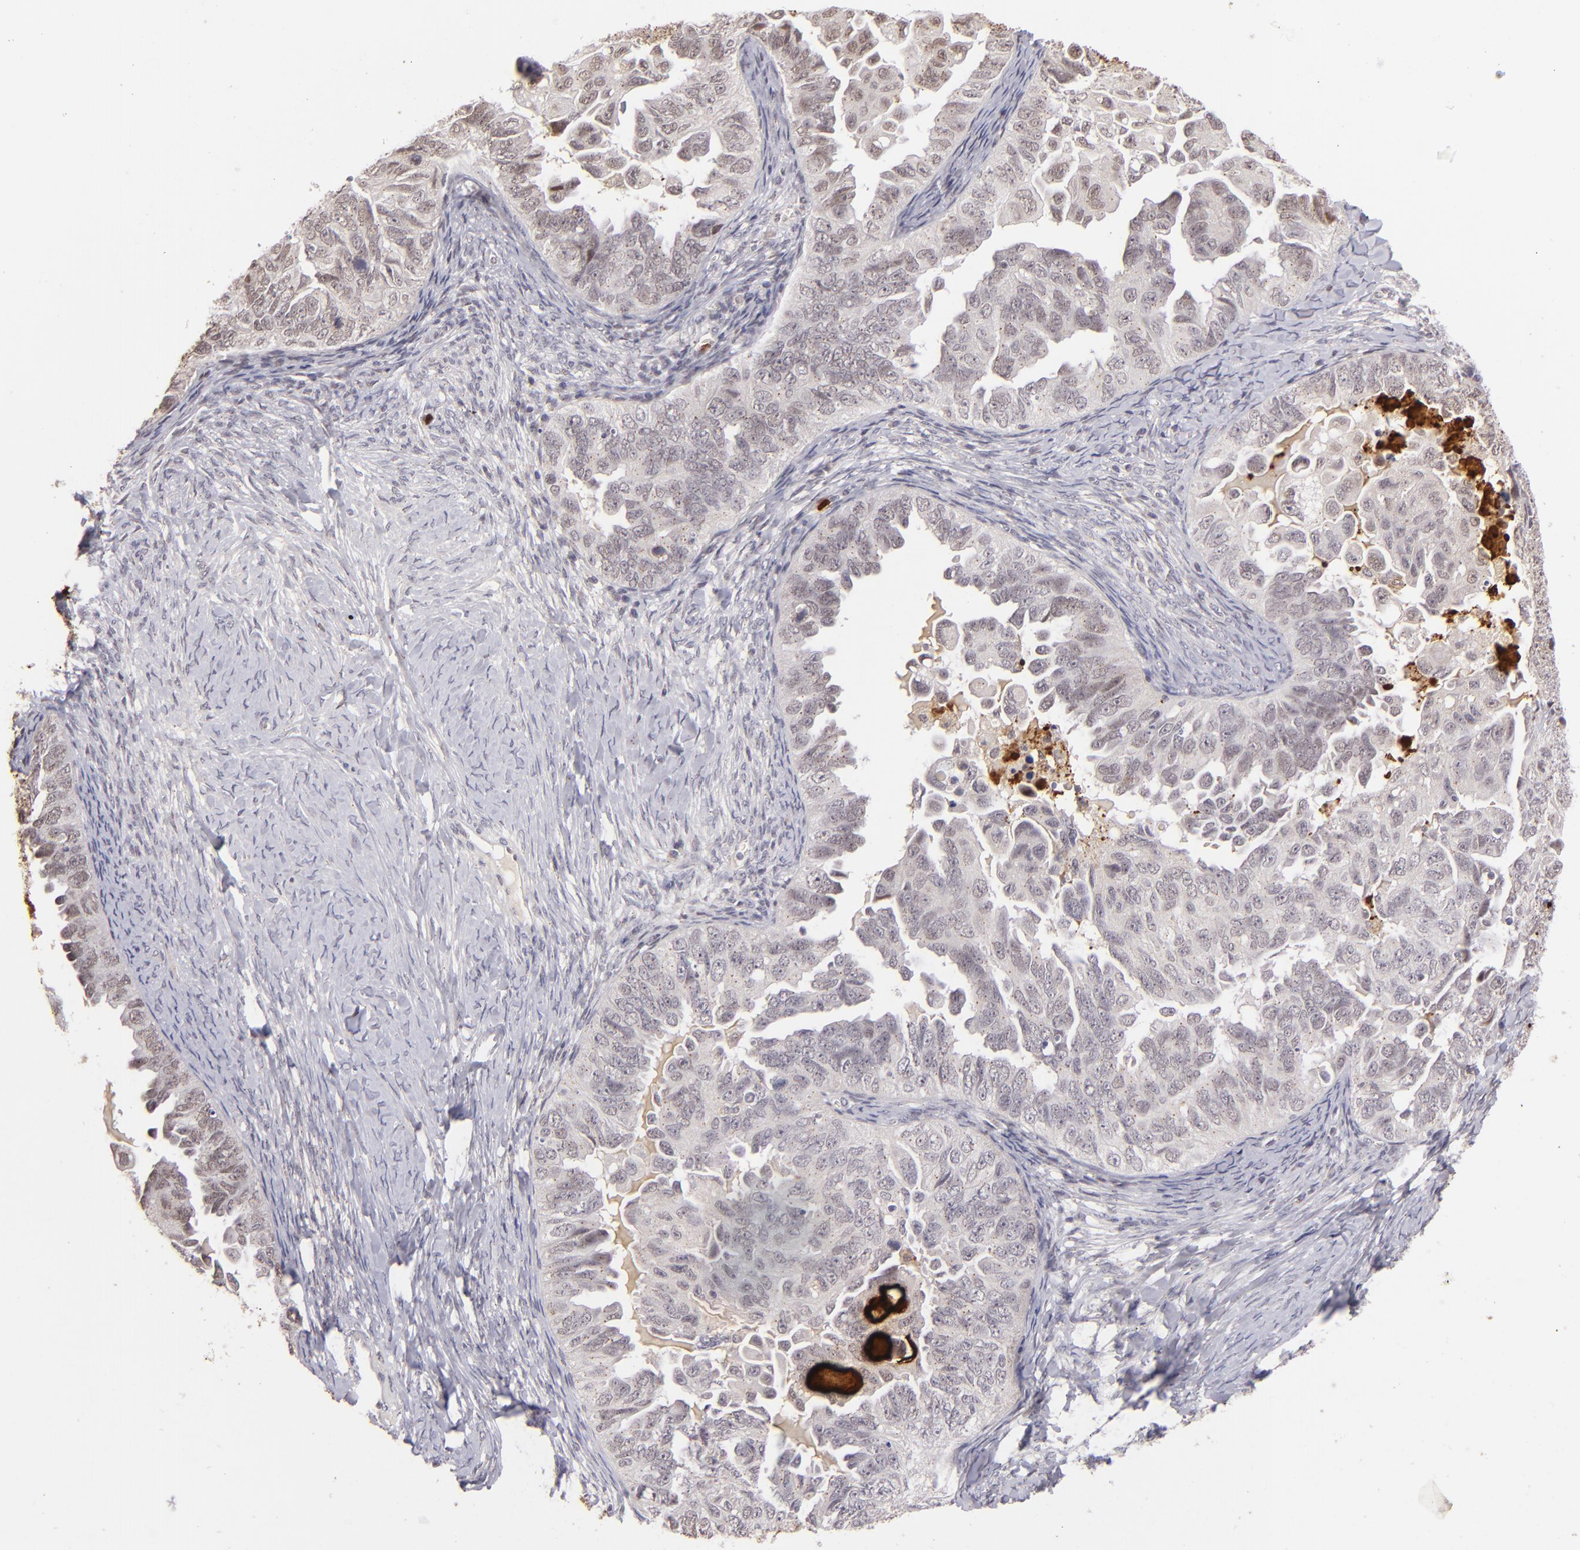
{"staining": {"intensity": "negative", "quantity": "none", "location": "none"}, "tissue": "ovarian cancer", "cell_type": "Tumor cells", "image_type": "cancer", "snomed": [{"axis": "morphology", "description": "Cystadenocarcinoma, serous, NOS"}, {"axis": "topography", "description": "Ovary"}], "caption": "A histopathology image of ovarian cancer stained for a protein displays no brown staining in tumor cells.", "gene": "RXRG", "patient": {"sex": "female", "age": 82}}